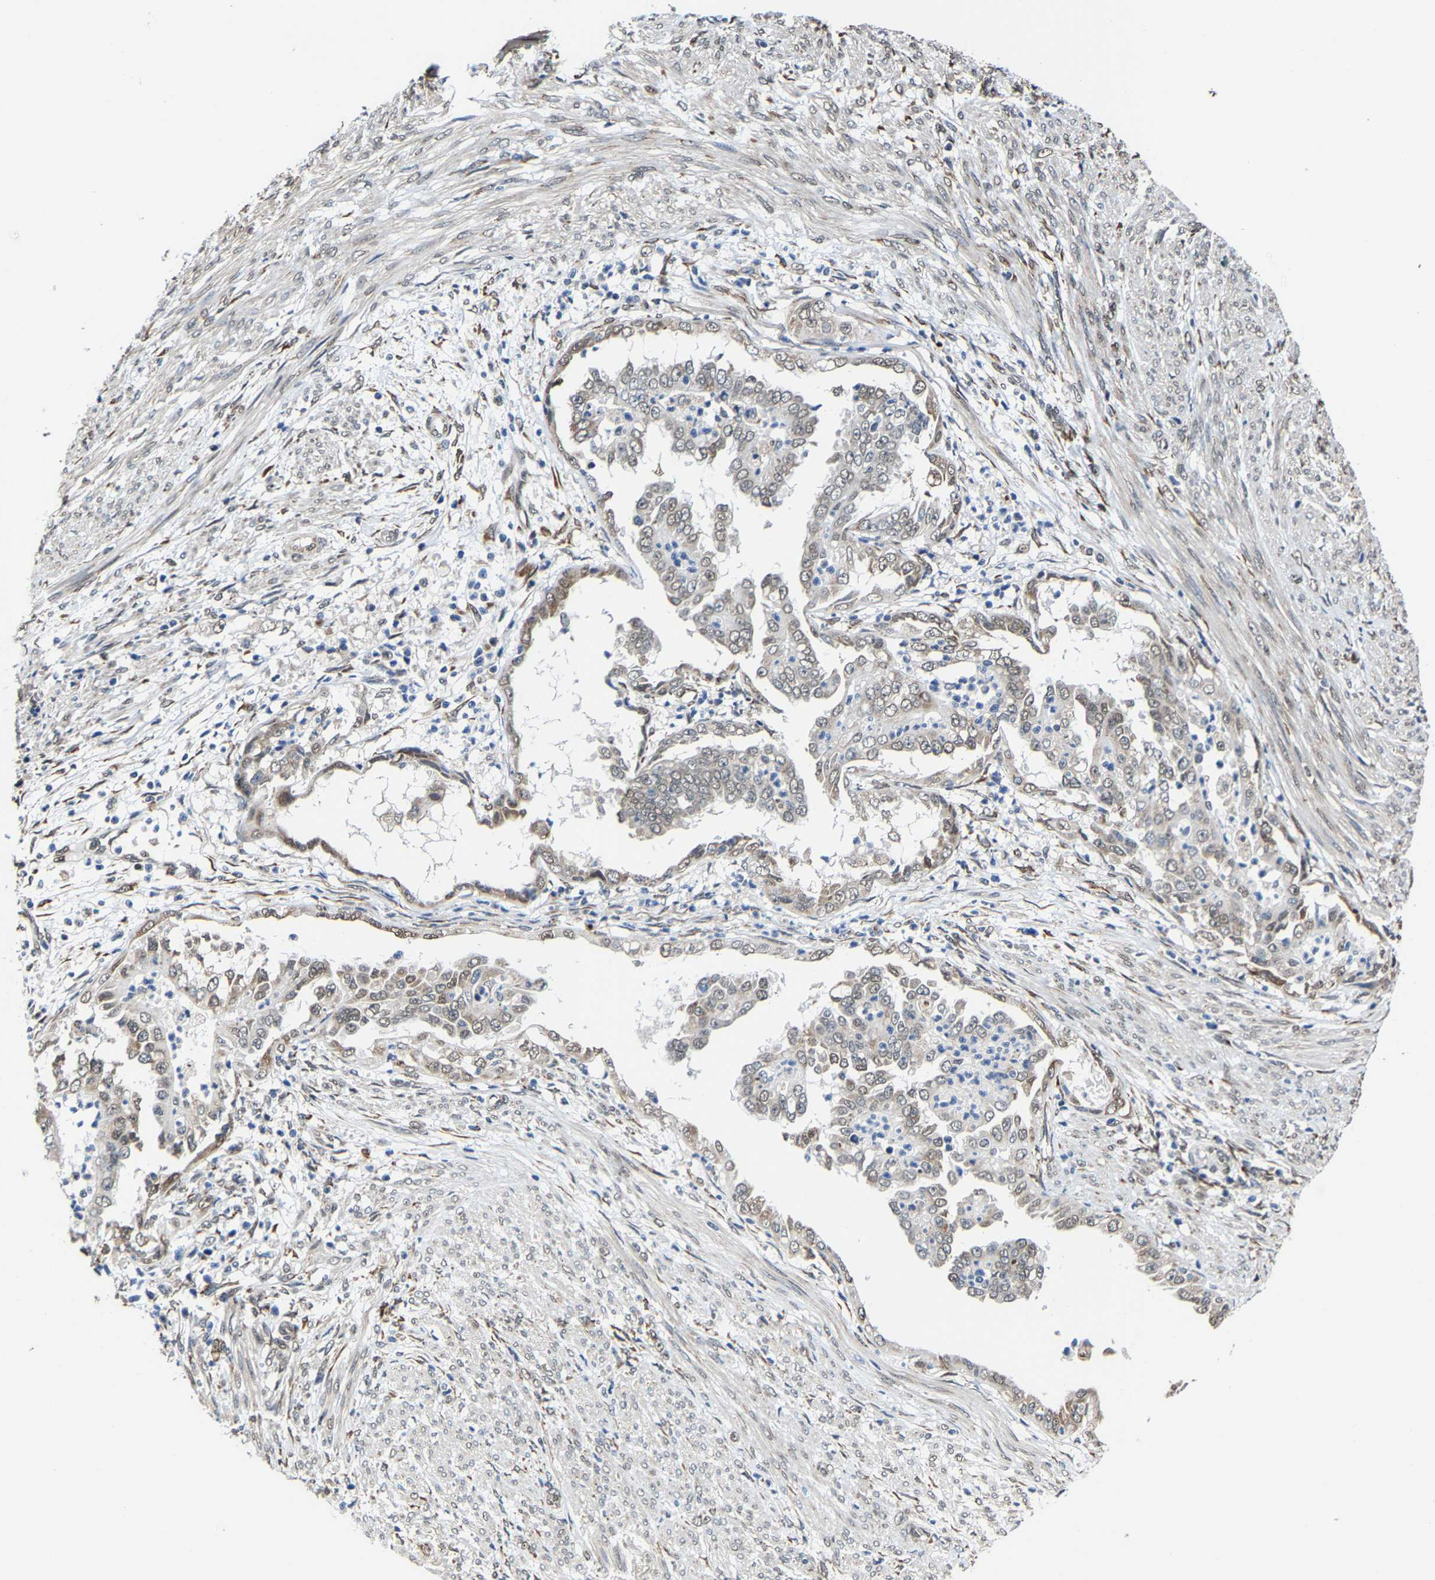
{"staining": {"intensity": "weak", "quantity": "25%-75%", "location": "nuclear"}, "tissue": "endometrial cancer", "cell_type": "Tumor cells", "image_type": "cancer", "snomed": [{"axis": "morphology", "description": "Adenocarcinoma, NOS"}, {"axis": "topography", "description": "Endometrium"}], "caption": "The immunohistochemical stain shows weak nuclear positivity in tumor cells of adenocarcinoma (endometrial) tissue. The staining was performed using DAB (3,3'-diaminobenzidine) to visualize the protein expression in brown, while the nuclei were stained in blue with hematoxylin (Magnification: 20x).", "gene": "METTL1", "patient": {"sex": "female", "age": 85}}